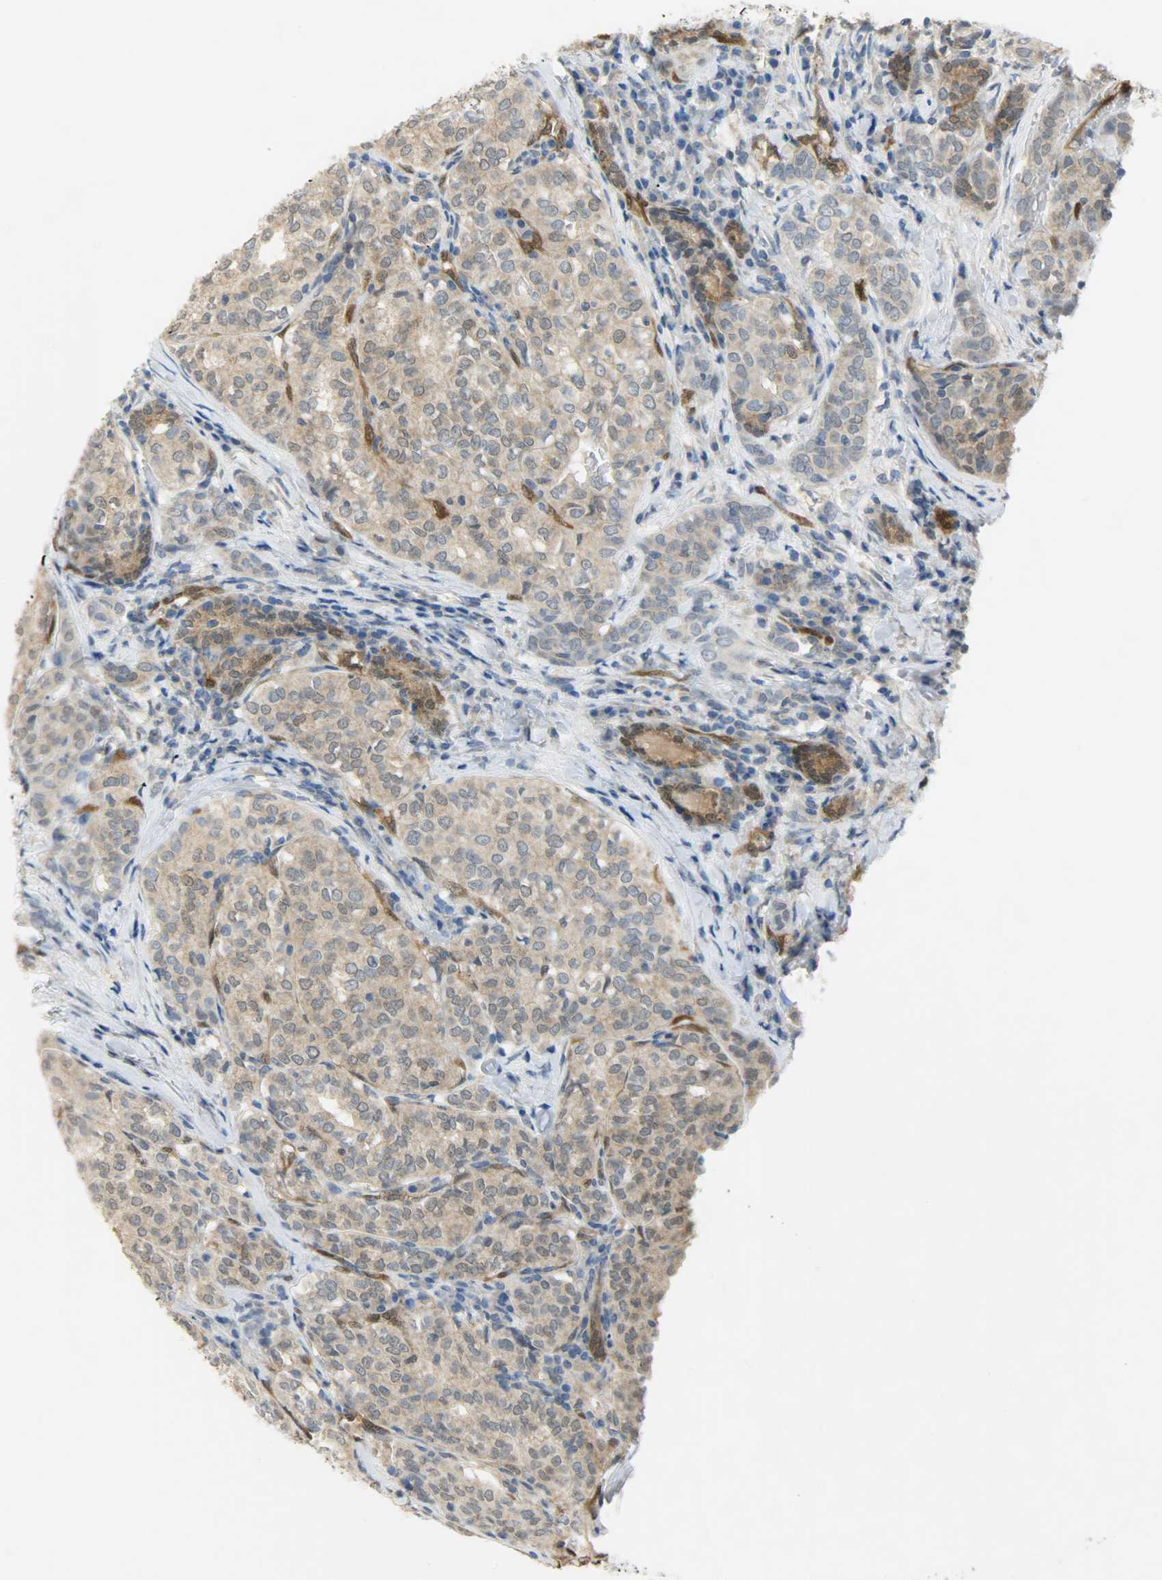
{"staining": {"intensity": "weak", "quantity": ">75%", "location": "cytoplasmic/membranous"}, "tissue": "thyroid cancer", "cell_type": "Tumor cells", "image_type": "cancer", "snomed": [{"axis": "morphology", "description": "Papillary adenocarcinoma, NOS"}, {"axis": "topography", "description": "Thyroid gland"}], "caption": "Papillary adenocarcinoma (thyroid) stained with a protein marker displays weak staining in tumor cells.", "gene": "FKBP1A", "patient": {"sex": "female", "age": 30}}